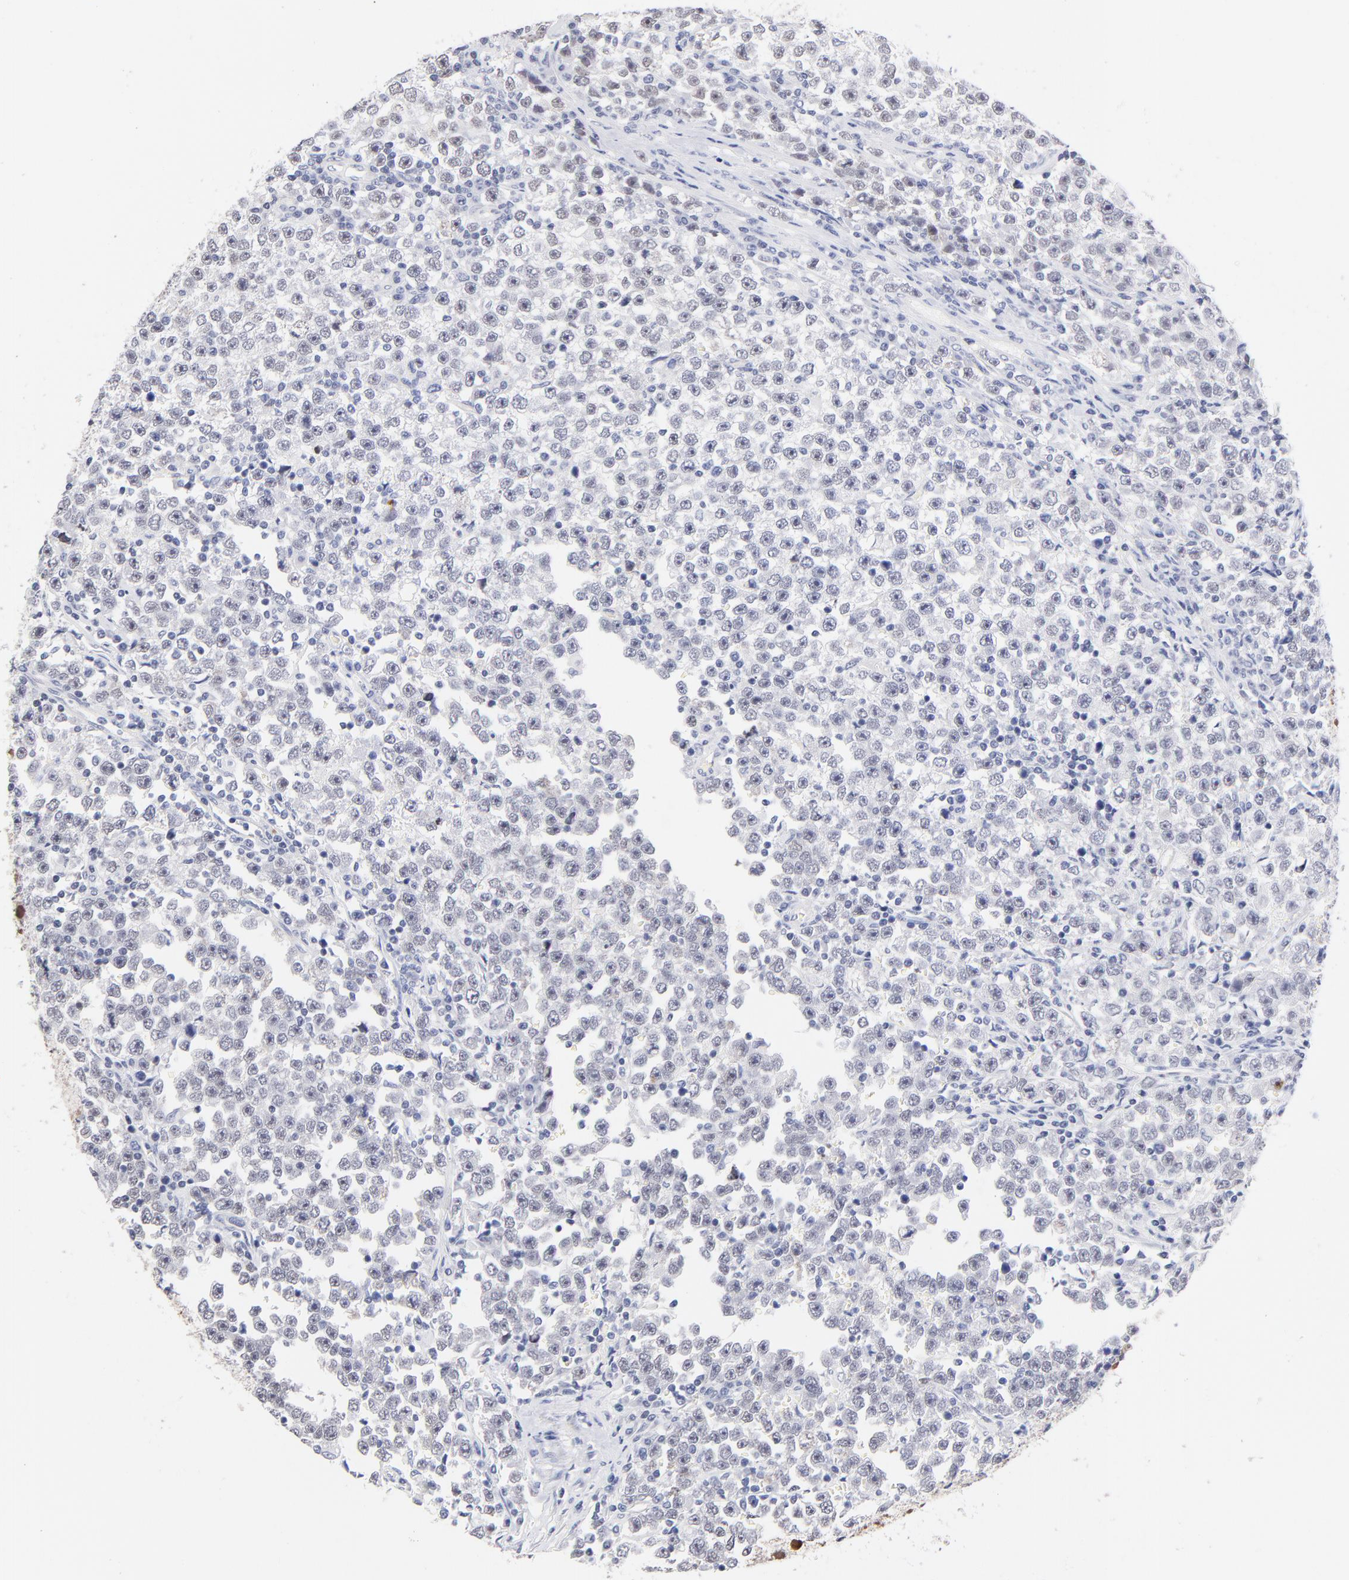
{"staining": {"intensity": "negative", "quantity": "none", "location": "none"}, "tissue": "testis cancer", "cell_type": "Tumor cells", "image_type": "cancer", "snomed": [{"axis": "morphology", "description": "Seminoma, NOS"}, {"axis": "topography", "description": "Testis"}], "caption": "A high-resolution histopathology image shows immunohistochemistry staining of testis seminoma, which demonstrates no significant expression in tumor cells. (DAB (3,3'-diaminobenzidine) IHC, high magnification).", "gene": "ZNF74", "patient": {"sex": "male", "age": 43}}